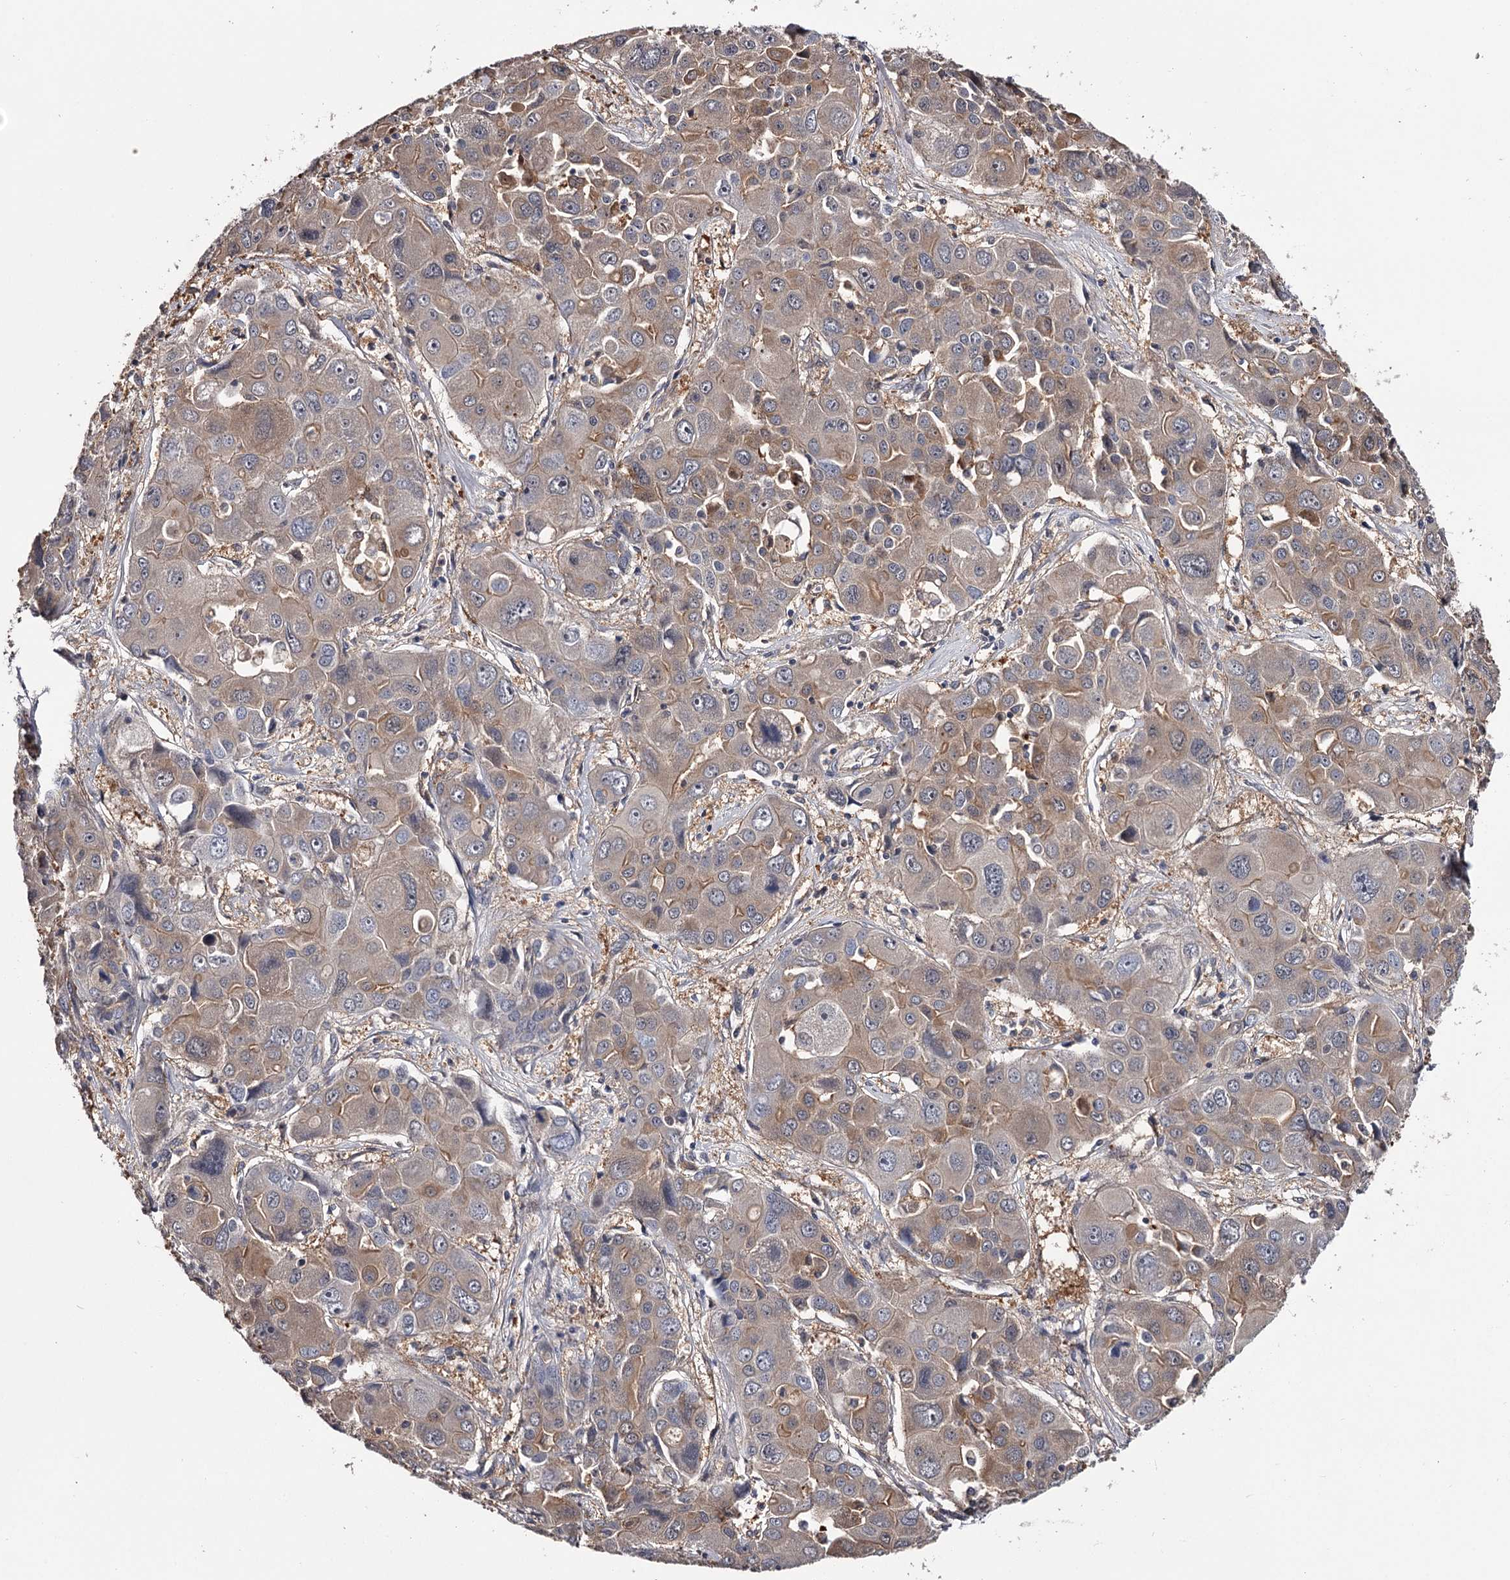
{"staining": {"intensity": "moderate", "quantity": "<25%", "location": "cytoplasmic/membranous"}, "tissue": "liver cancer", "cell_type": "Tumor cells", "image_type": "cancer", "snomed": [{"axis": "morphology", "description": "Cholangiocarcinoma"}, {"axis": "topography", "description": "Liver"}], "caption": "Immunohistochemistry (IHC) image of neoplastic tissue: human liver cholangiocarcinoma stained using IHC shows low levels of moderate protein expression localized specifically in the cytoplasmic/membranous of tumor cells, appearing as a cytoplasmic/membranous brown color.", "gene": "GSTO1", "patient": {"sex": "male", "age": 67}}